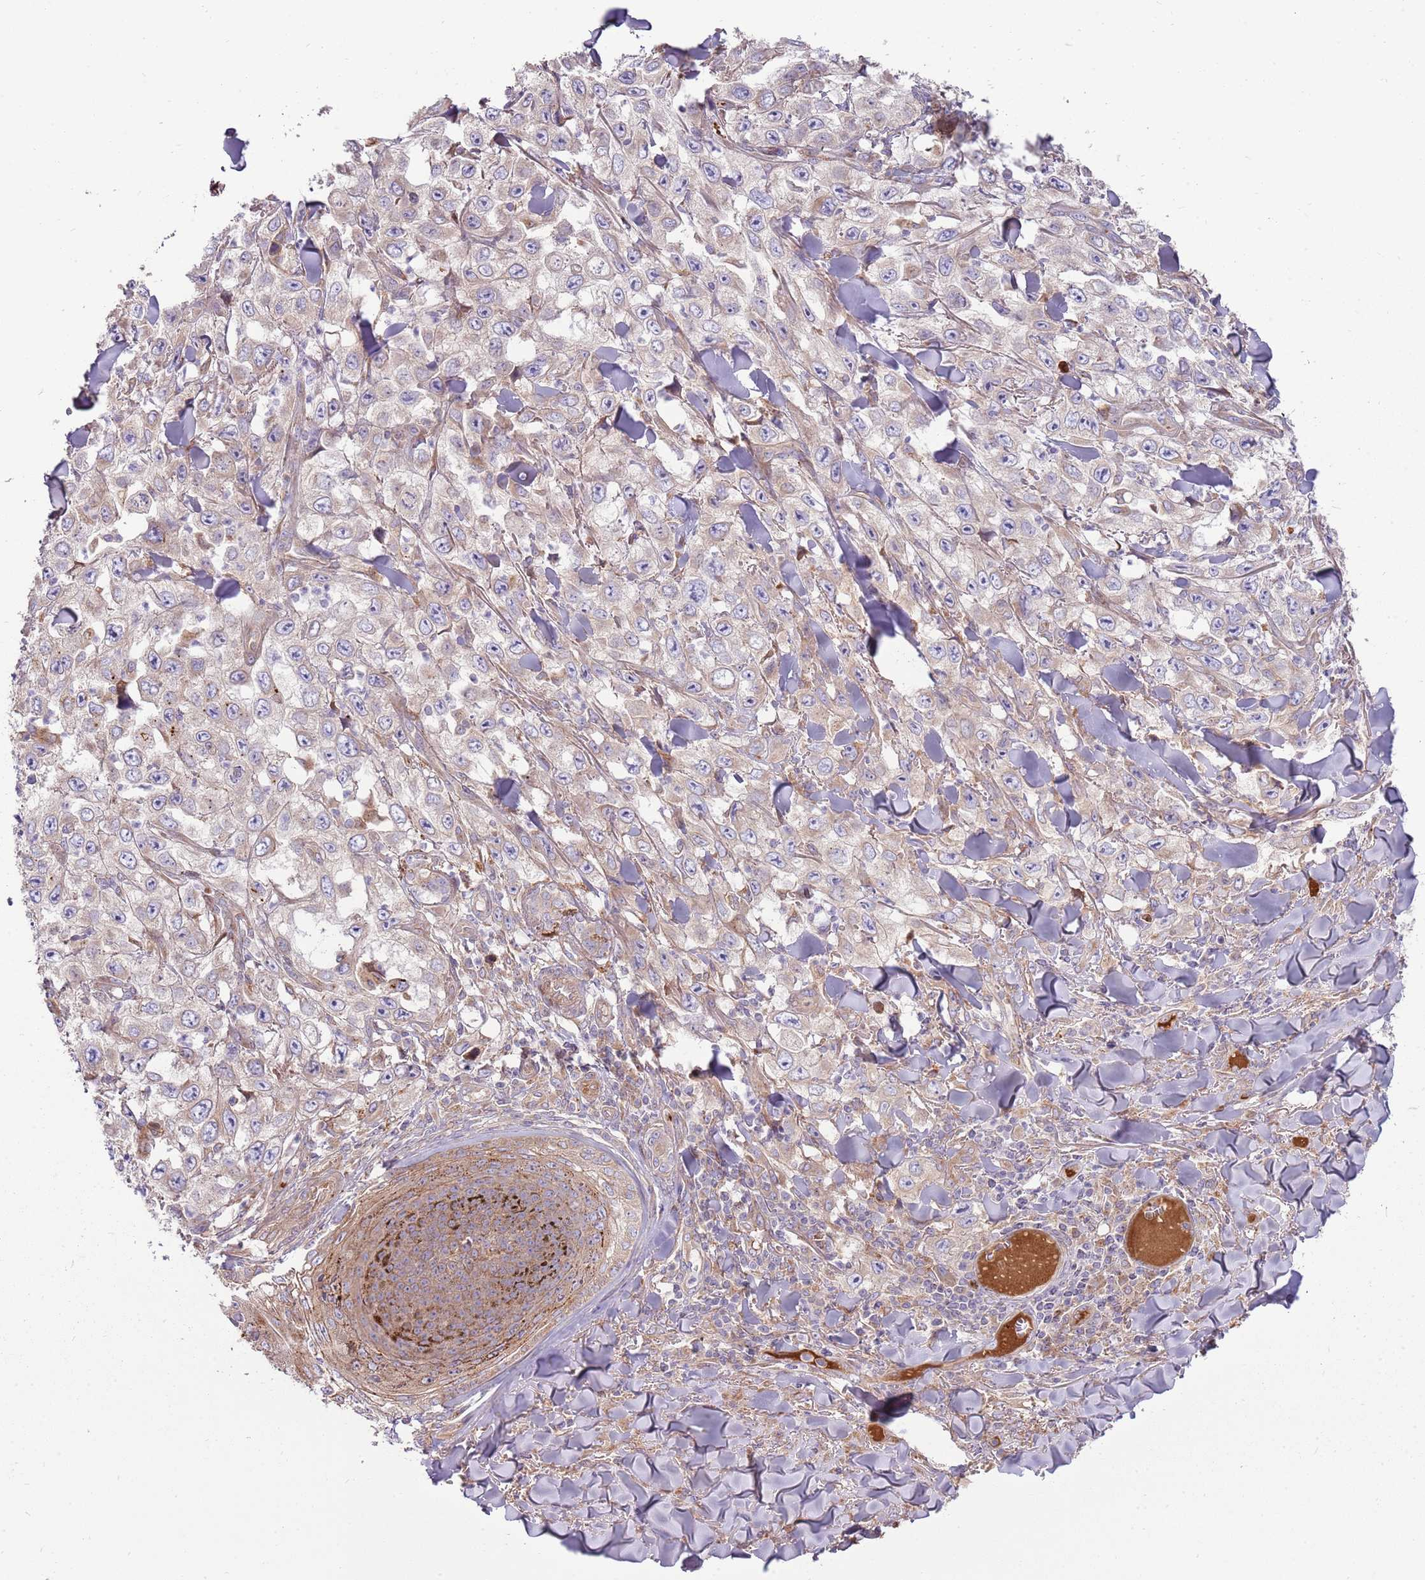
{"staining": {"intensity": "weak", "quantity": "25%-75%", "location": "cytoplasmic/membranous"}, "tissue": "skin cancer", "cell_type": "Tumor cells", "image_type": "cancer", "snomed": [{"axis": "morphology", "description": "Squamous cell carcinoma, NOS"}, {"axis": "topography", "description": "Skin"}], "caption": "Tumor cells reveal low levels of weak cytoplasmic/membranous staining in approximately 25%-75% of cells in human squamous cell carcinoma (skin).", "gene": "EMC1", "patient": {"sex": "male", "age": 82}}